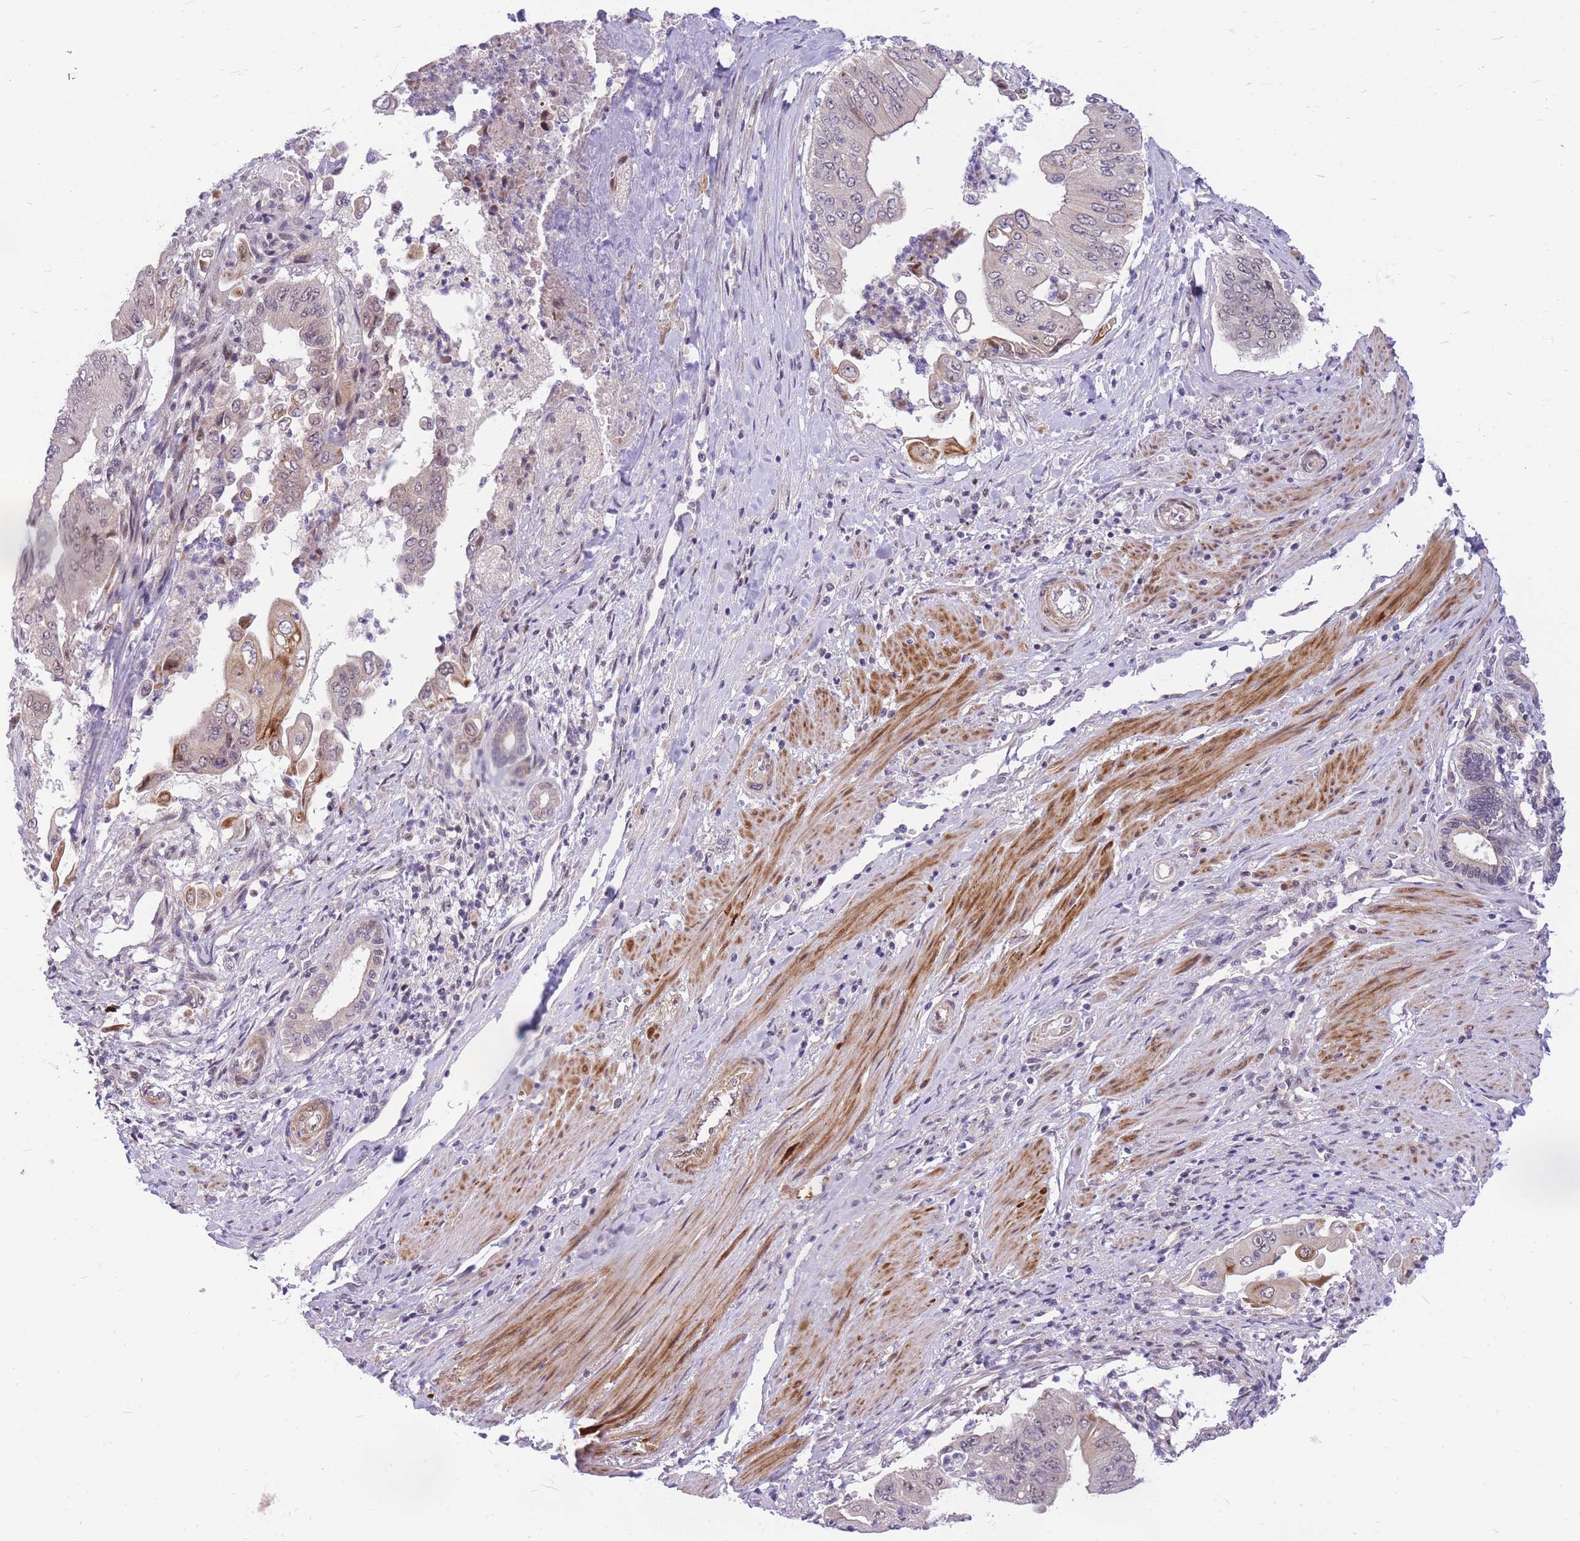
{"staining": {"intensity": "moderate", "quantity": "<25%", "location": "cytoplasmic/membranous"}, "tissue": "pancreatic cancer", "cell_type": "Tumor cells", "image_type": "cancer", "snomed": [{"axis": "morphology", "description": "Adenocarcinoma, NOS"}, {"axis": "topography", "description": "Pancreas"}], "caption": "A brown stain highlights moderate cytoplasmic/membranous positivity of a protein in human pancreatic cancer (adenocarcinoma) tumor cells. The staining was performed using DAB (3,3'-diaminobenzidine) to visualize the protein expression in brown, while the nuclei were stained in blue with hematoxylin (Magnification: 20x).", "gene": "ERCC2", "patient": {"sex": "female", "age": 77}}